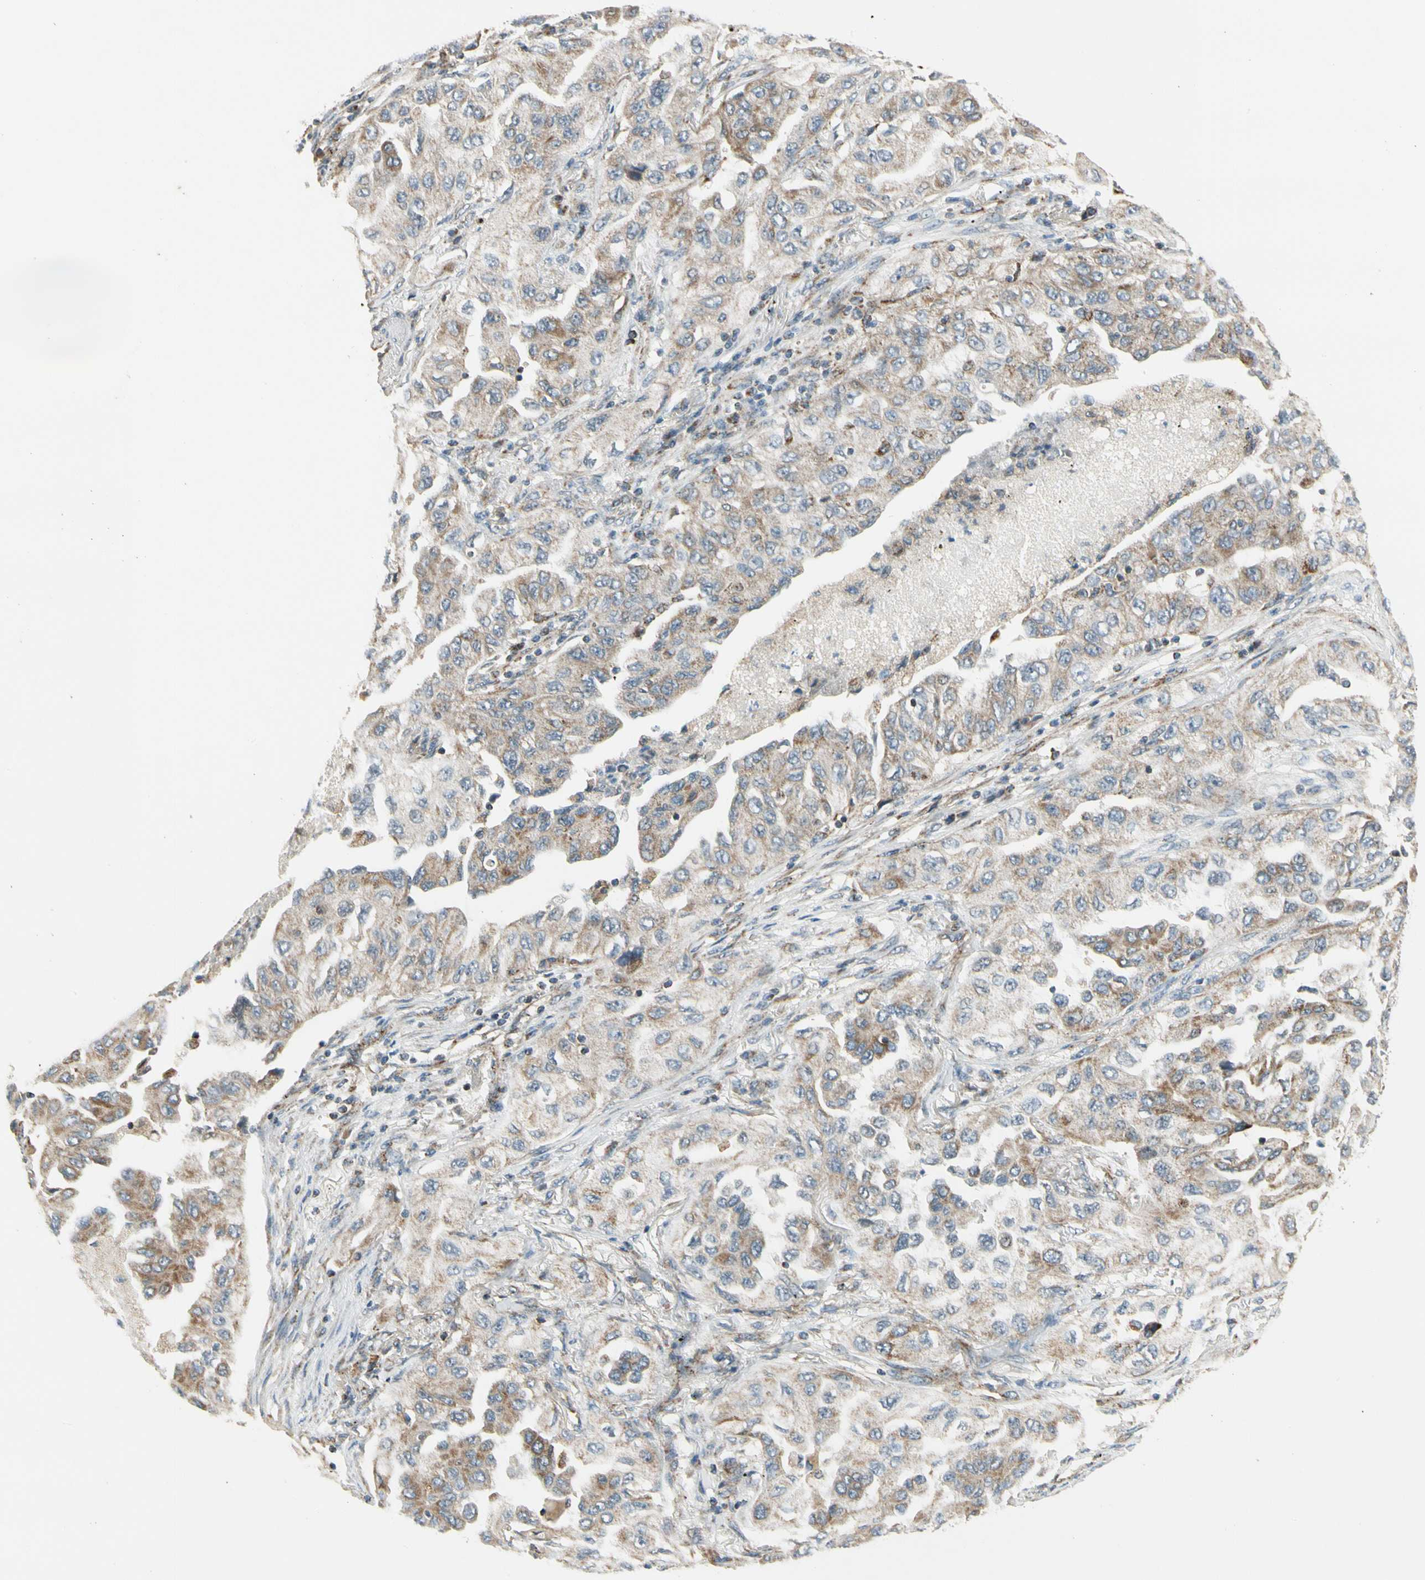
{"staining": {"intensity": "weak", "quantity": "25%-75%", "location": "cytoplasmic/membranous"}, "tissue": "lung cancer", "cell_type": "Tumor cells", "image_type": "cancer", "snomed": [{"axis": "morphology", "description": "Adenocarcinoma, NOS"}, {"axis": "topography", "description": "Lung"}], "caption": "A brown stain shows weak cytoplasmic/membranous positivity of a protein in lung adenocarcinoma tumor cells.", "gene": "EPHB3", "patient": {"sex": "female", "age": 65}}